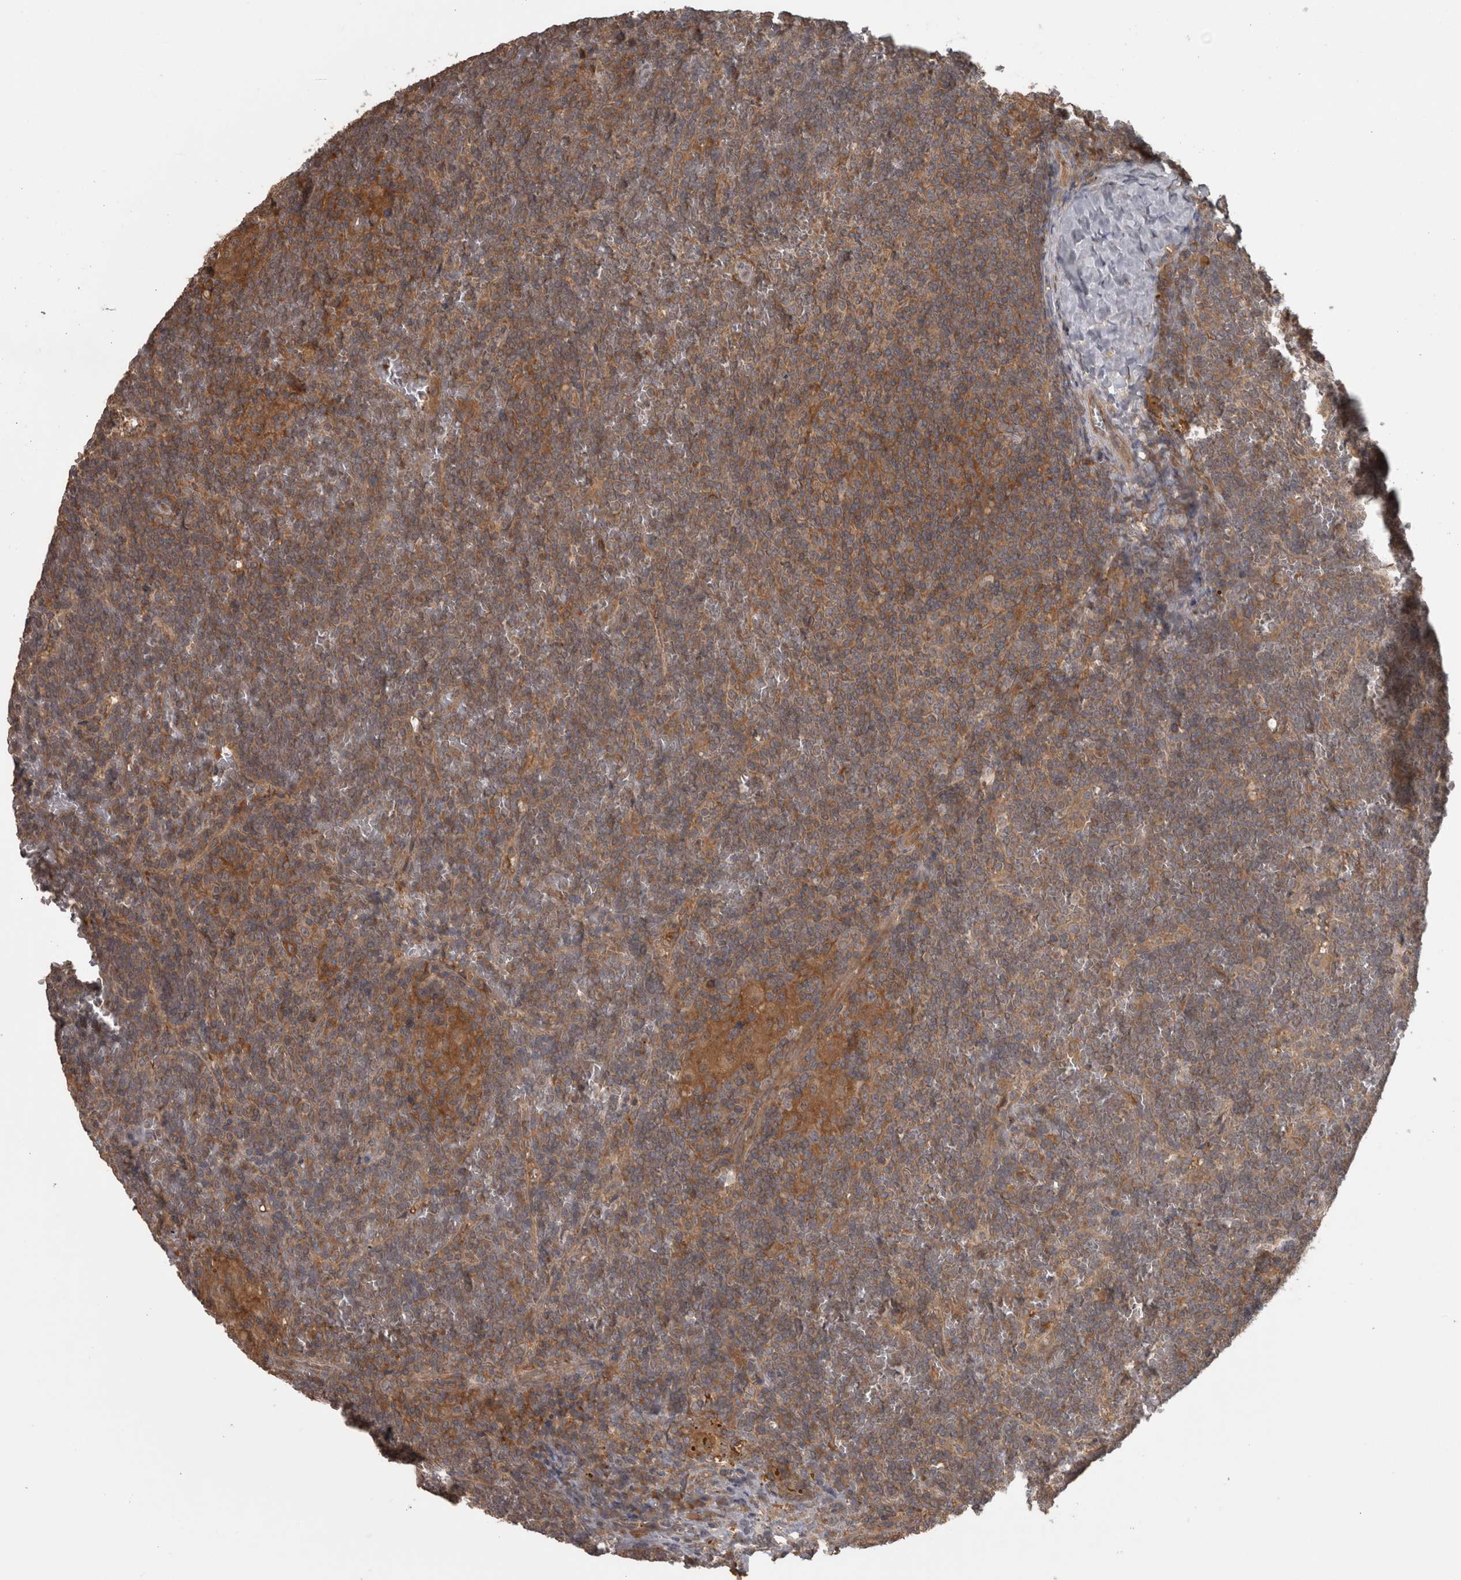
{"staining": {"intensity": "moderate", "quantity": ">75%", "location": "cytoplasmic/membranous"}, "tissue": "lymphoma", "cell_type": "Tumor cells", "image_type": "cancer", "snomed": [{"axis": "morphology", "description": "Malignant lymphoma, non-Hodgkin's type, Low grade"}, {"axis": "topography", "description": "Spleen"}], "caption": "This is a photomicrograph of immunohistochemistry staining of lymphoma, which shows moderate positivity in the cytoplasmic/membranous of tumor cells.", "gene": "MICU3", "patient": {"sex": "female", "age": 19}}